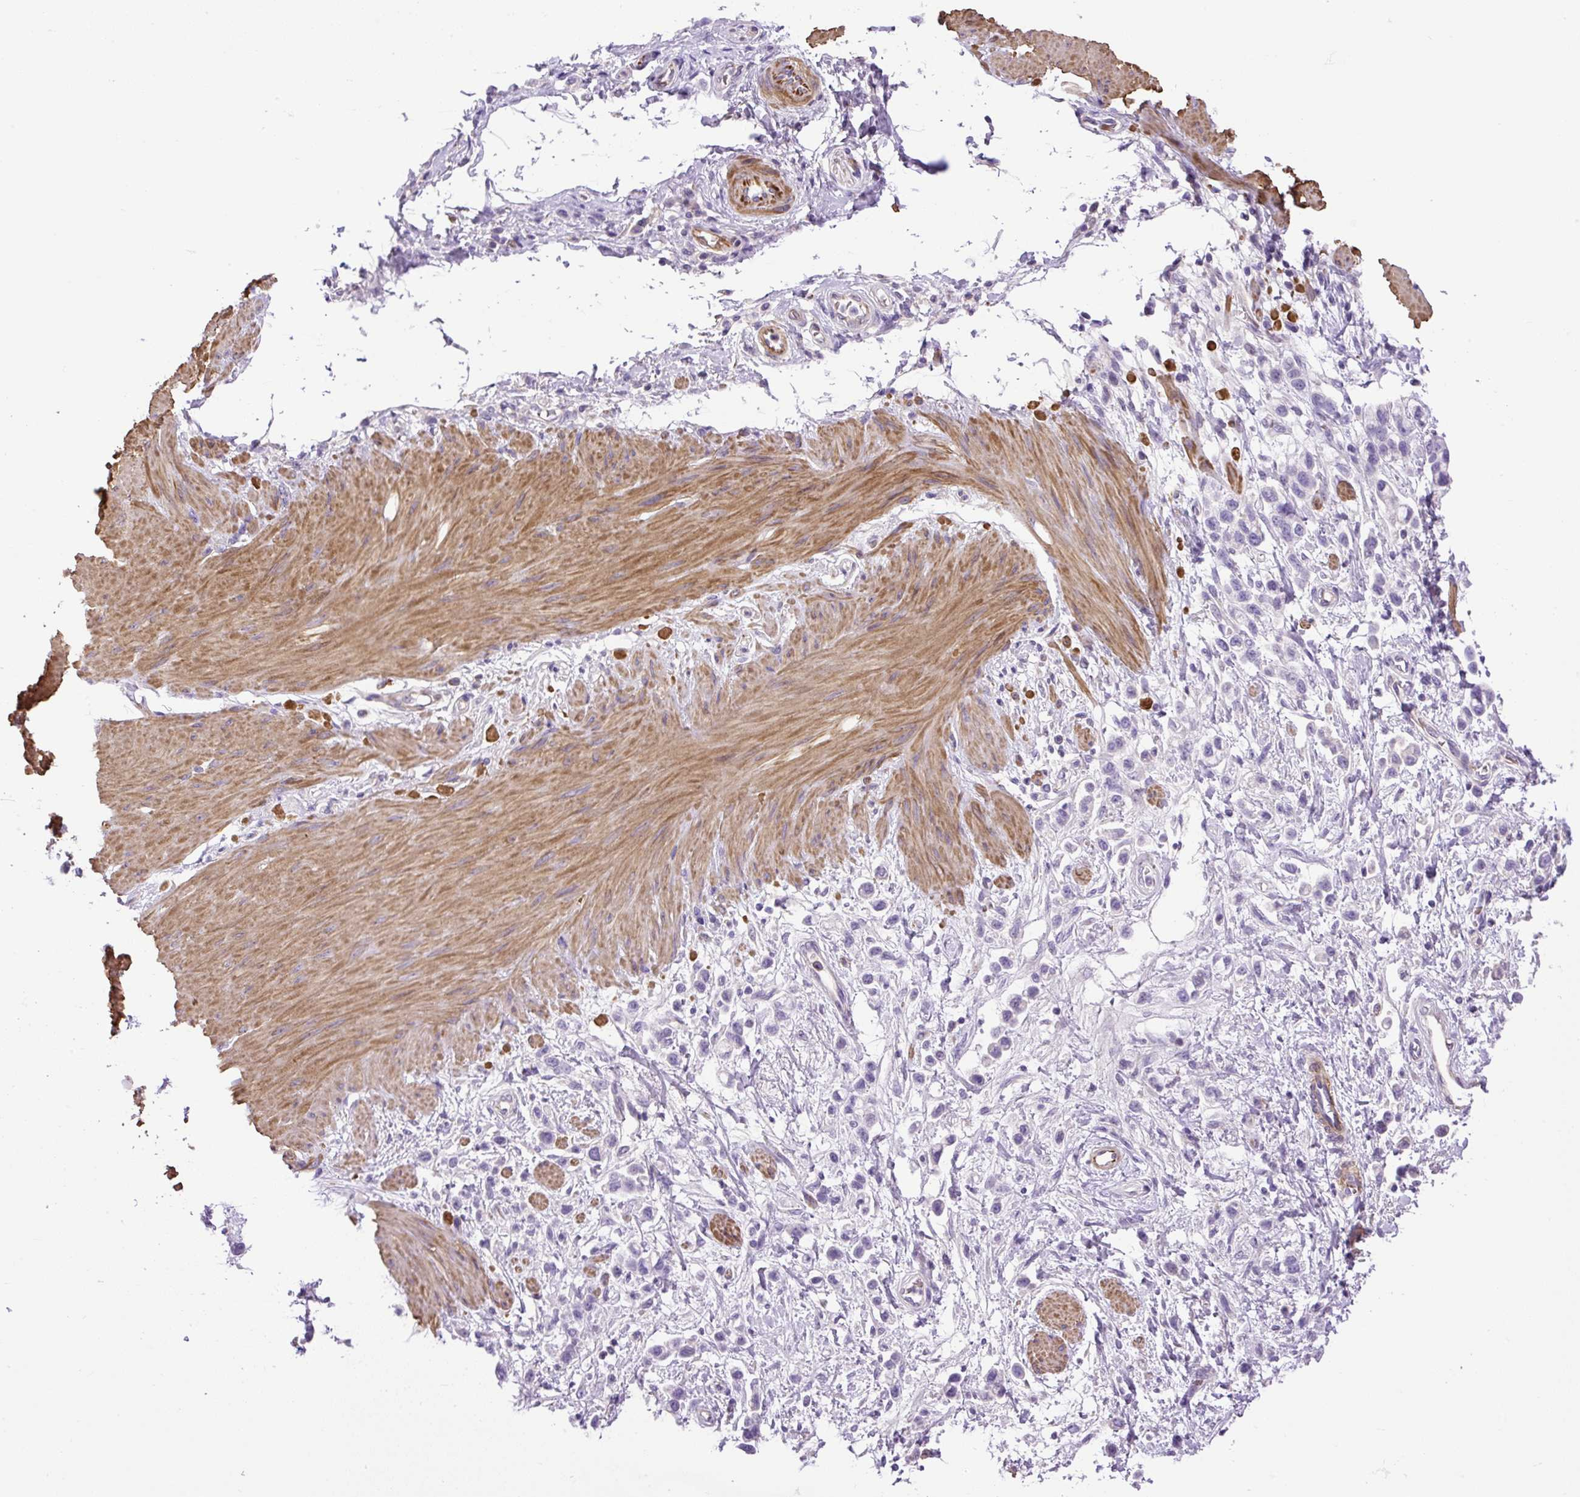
{"staining": {"intensity": "negative", "quantity": "none", "location": "none"}, "tissue": "stomach cancer", "cell_type": "Tumor cells", "image_type": "cancer", "snomed": [{"axis": "morphology", "description": "Adenocarcinoma, NOS"}, {"axis": "topography", "description": "Stomach"}], "caption": "This is an immunohistochemistry (IHC) image of human adenocarcinoma (stomach). There is no expression in tumor cells.", "gene": "VWA7", "patient": {"sex": "female", "age": 65}}